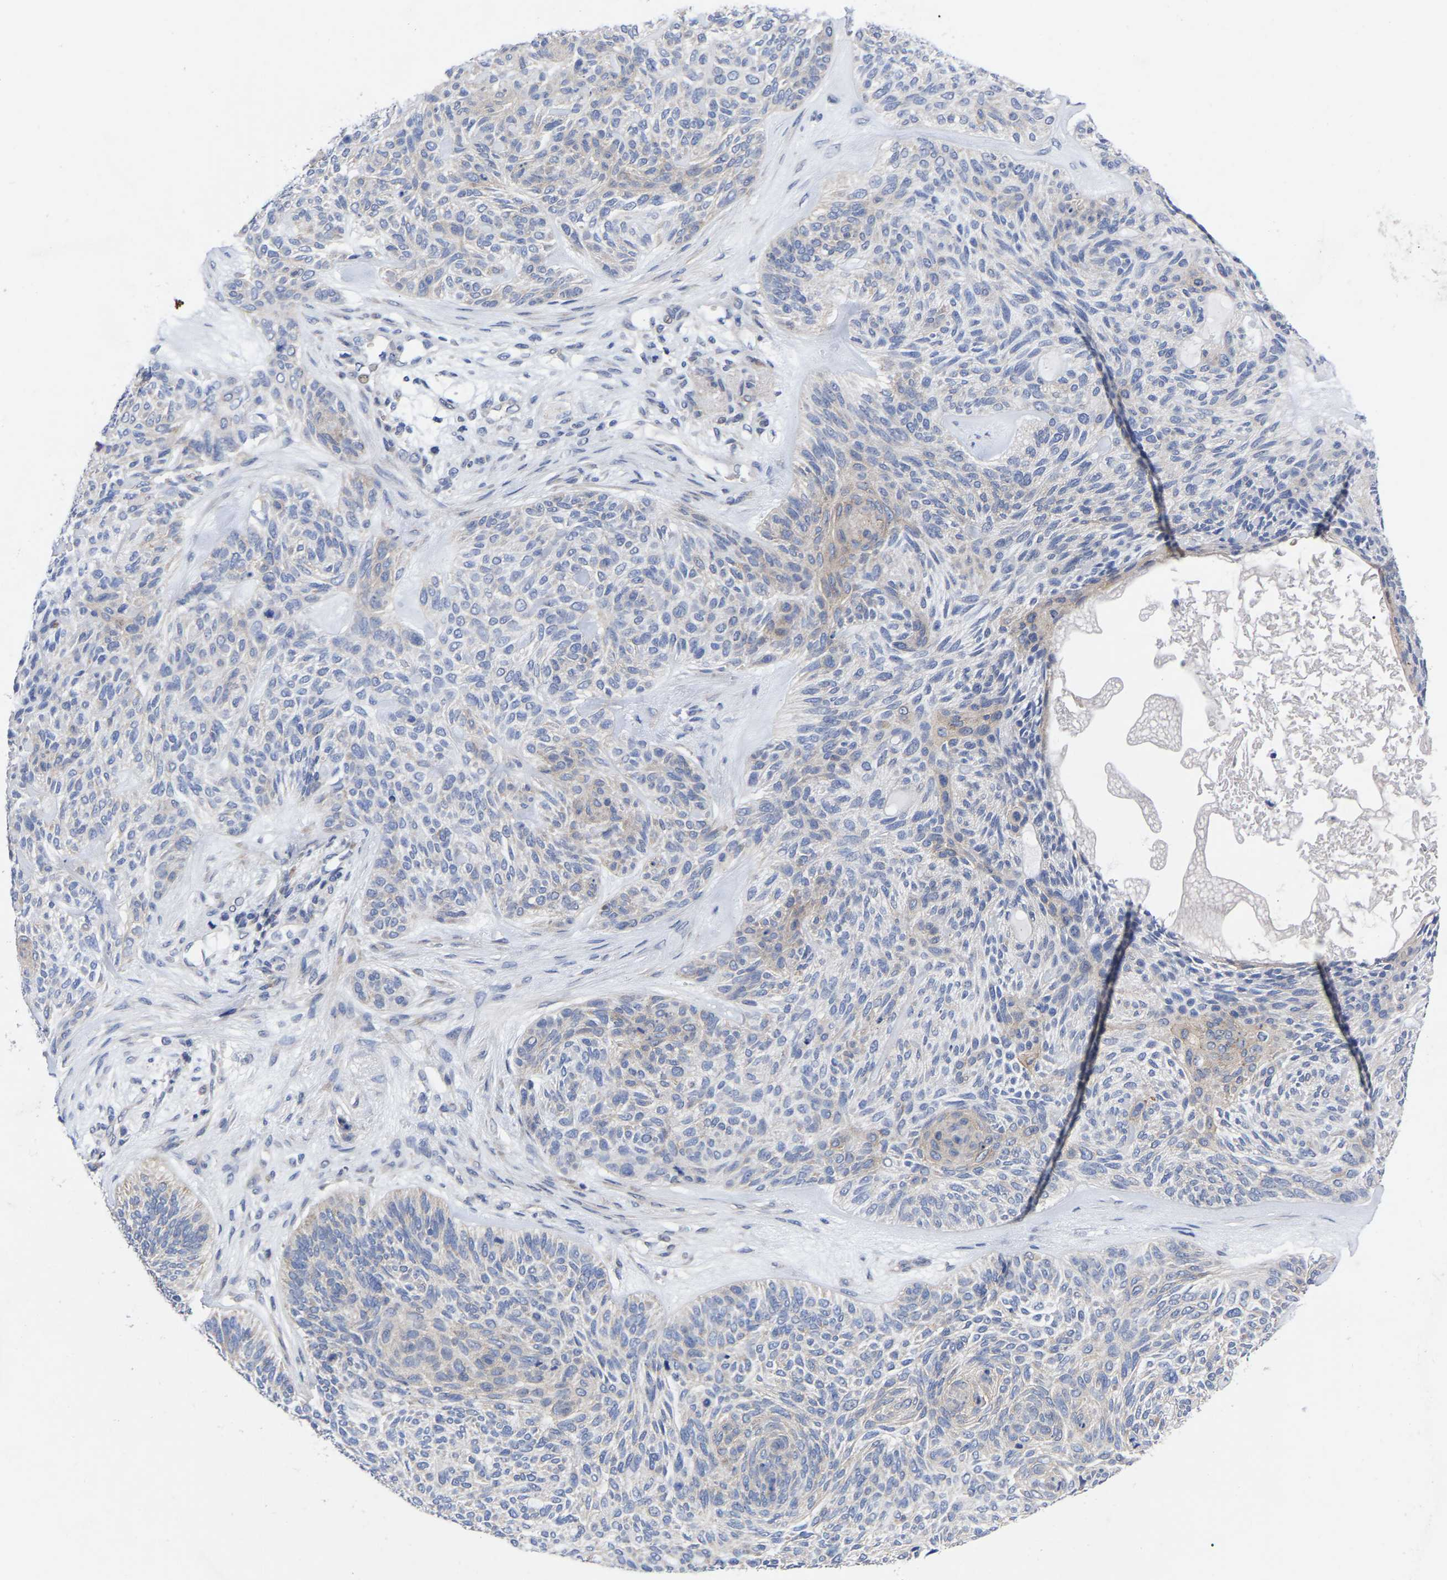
{"staining": {"intensity": "weak", "quantity": "<25%", "location": "cytoplasmic/membranous"}, "tissue": "skin cancer", "cell_type": "Tumor cells", "image_type": "cancer", "snomed": [{"axis": "morphology", "description": "Basal cell carcinoma"}, {"axis": "topography", "description": "Skin"}], "caption": "Skin cancer was stained to show a protein in brown. There is no significant positivity in tumor cells.", "gene": "TCP1", "patient": {"sex": "male", "age": 55}}